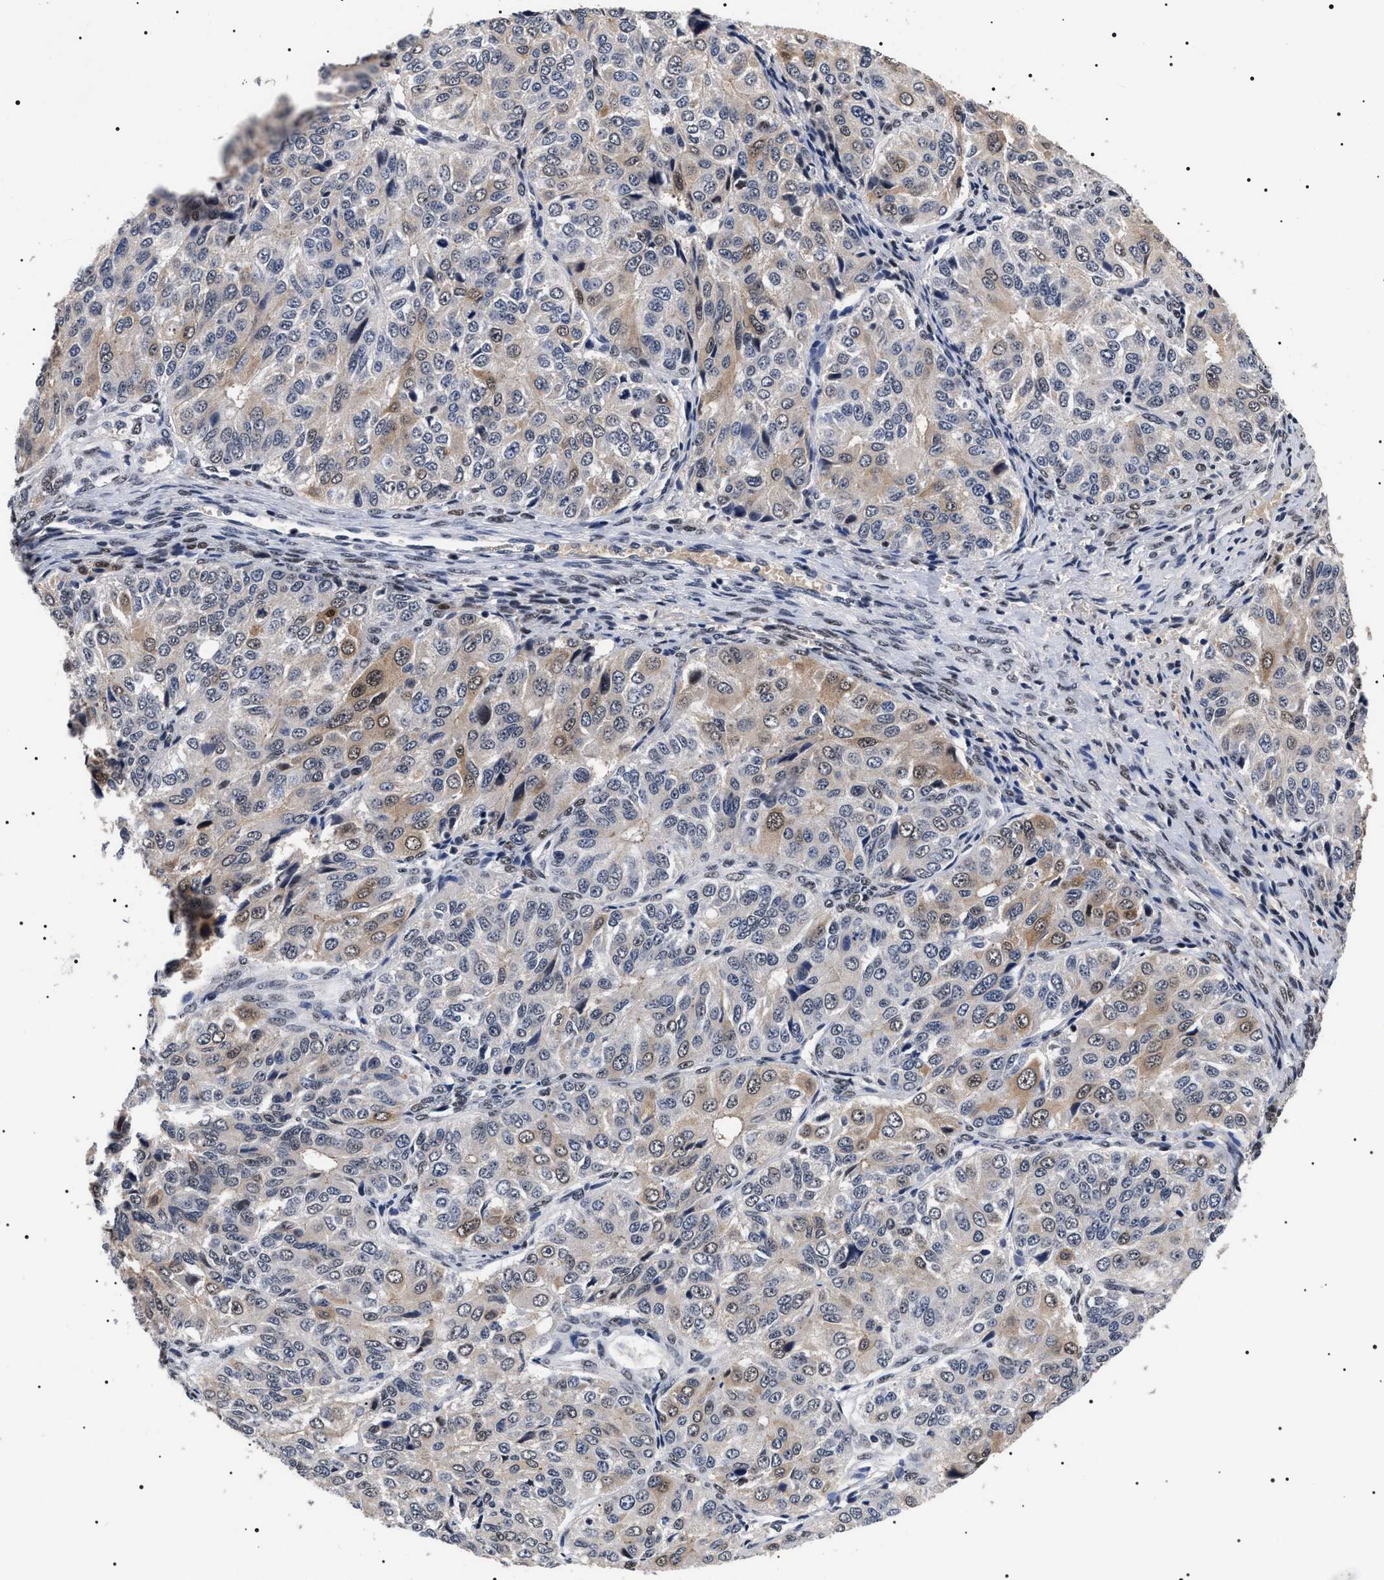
{"staining": {"intensity": "moderate", "quantity": "<25%", "location": "cytoplasmic/membranous,nuclear"}, "tissue": "ovarian cancer", "cell_type": "Tumor cells", "image_type": "cancer", "snomed": [{"axis": "morphology", "description": "Carcinoma, endometroid"}, {"axis": "topography", "description": "Ovary"}], "caption": "Tumor cells exhibit moderate cytoplasmic/membranous and nuclear staining in approximately <25% of cells in ovarian endometroid carcinoma.", "gene": "CAAP1", "patient": {"sex": "female", "age": 51}}